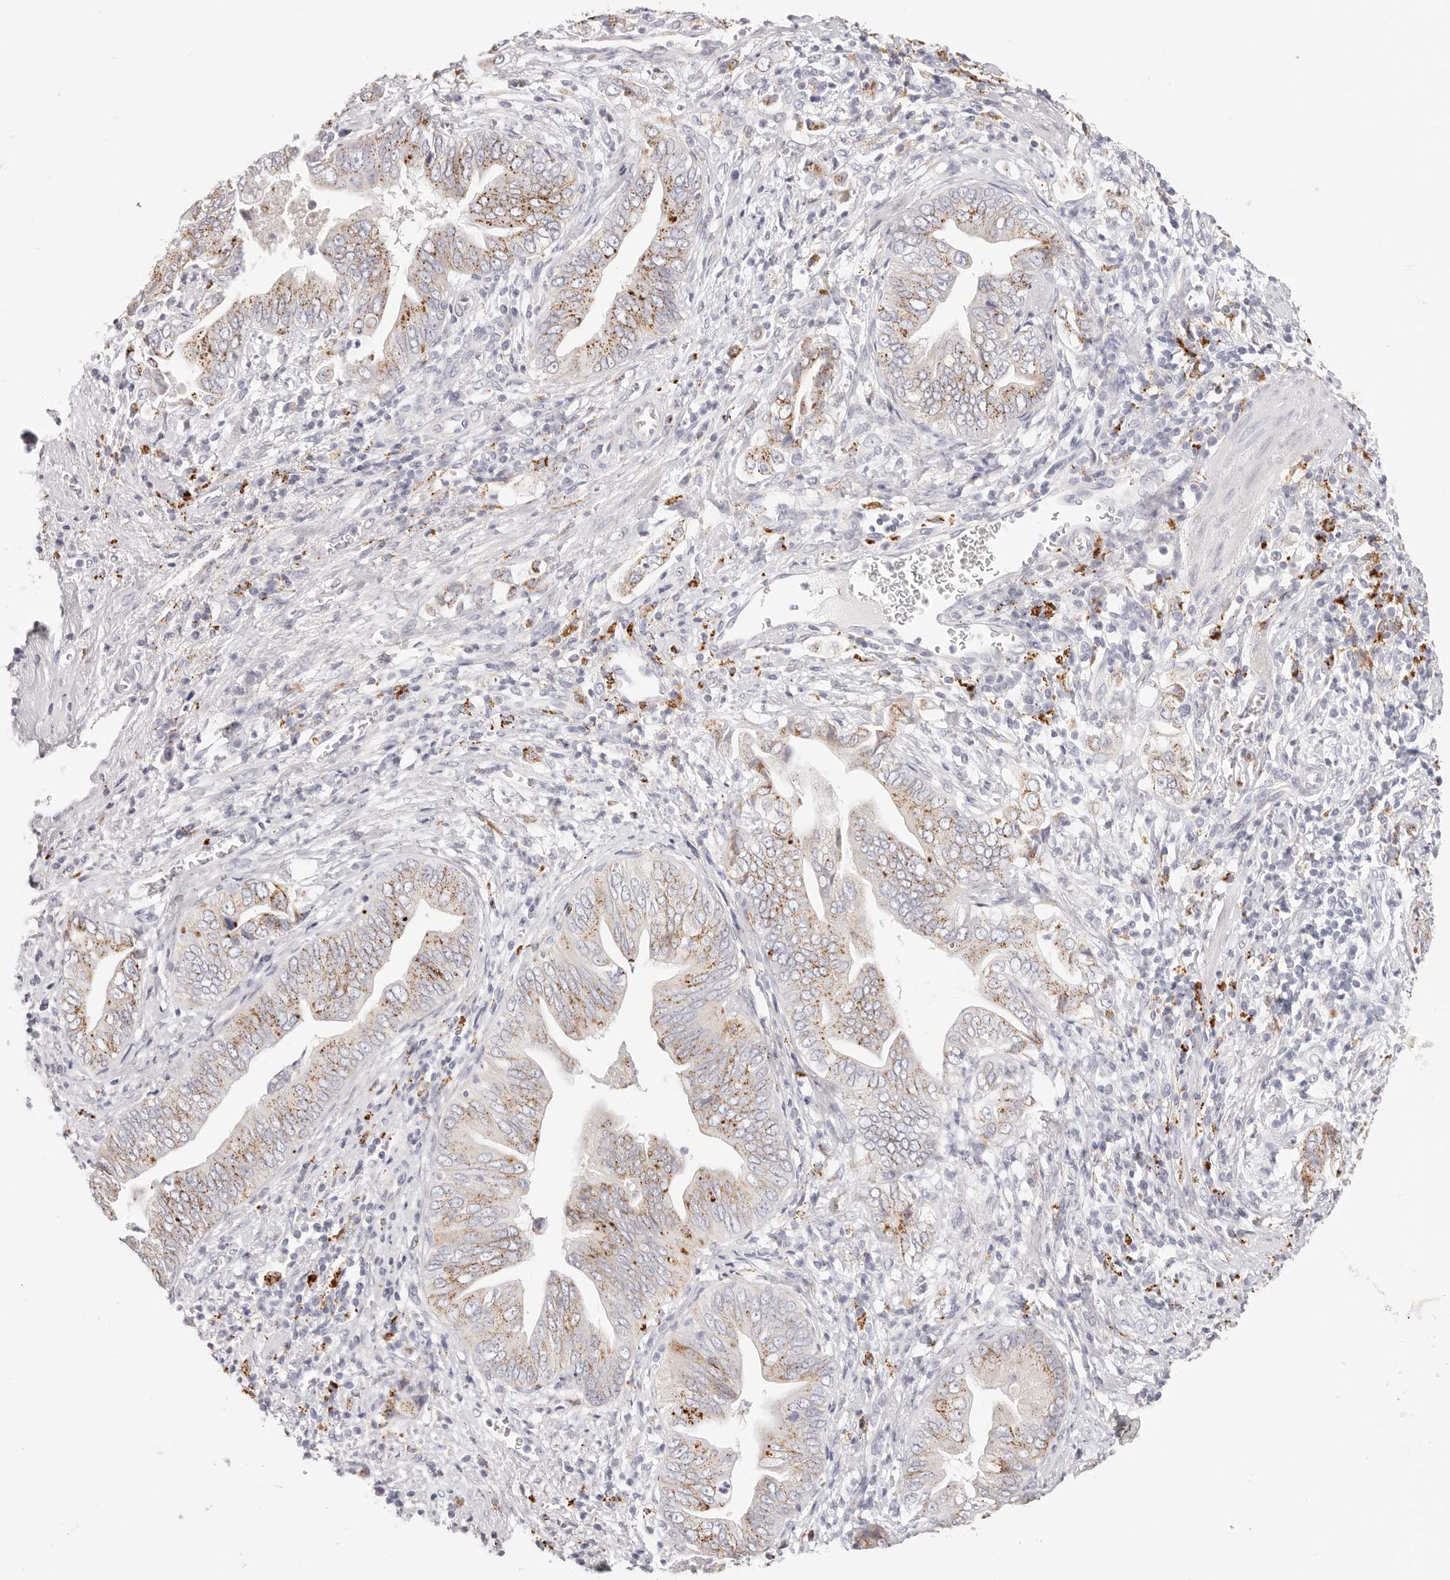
{"staining": {"intensity": "moderate", "quantity": "<25%", "location": "cytoplasmic/membranous"}, "tissue": "pancreatic cancer", "cell_type": "Tumor cells", "image_type": "cancer", "snomed": [{"axis": "morphology", "description": "Adenocarcinoma, NOS"}, {"axis": "topography", "description": "Pancreas"}], "caption": "Adenocarcinoma (pancreatic) stained with a brown dye displays moderate cytoplasmic/membranous positive expression in about <25% of tumor cells.", "gene": "STKLD1", "patient": {"sex": "male", "age": 75}}